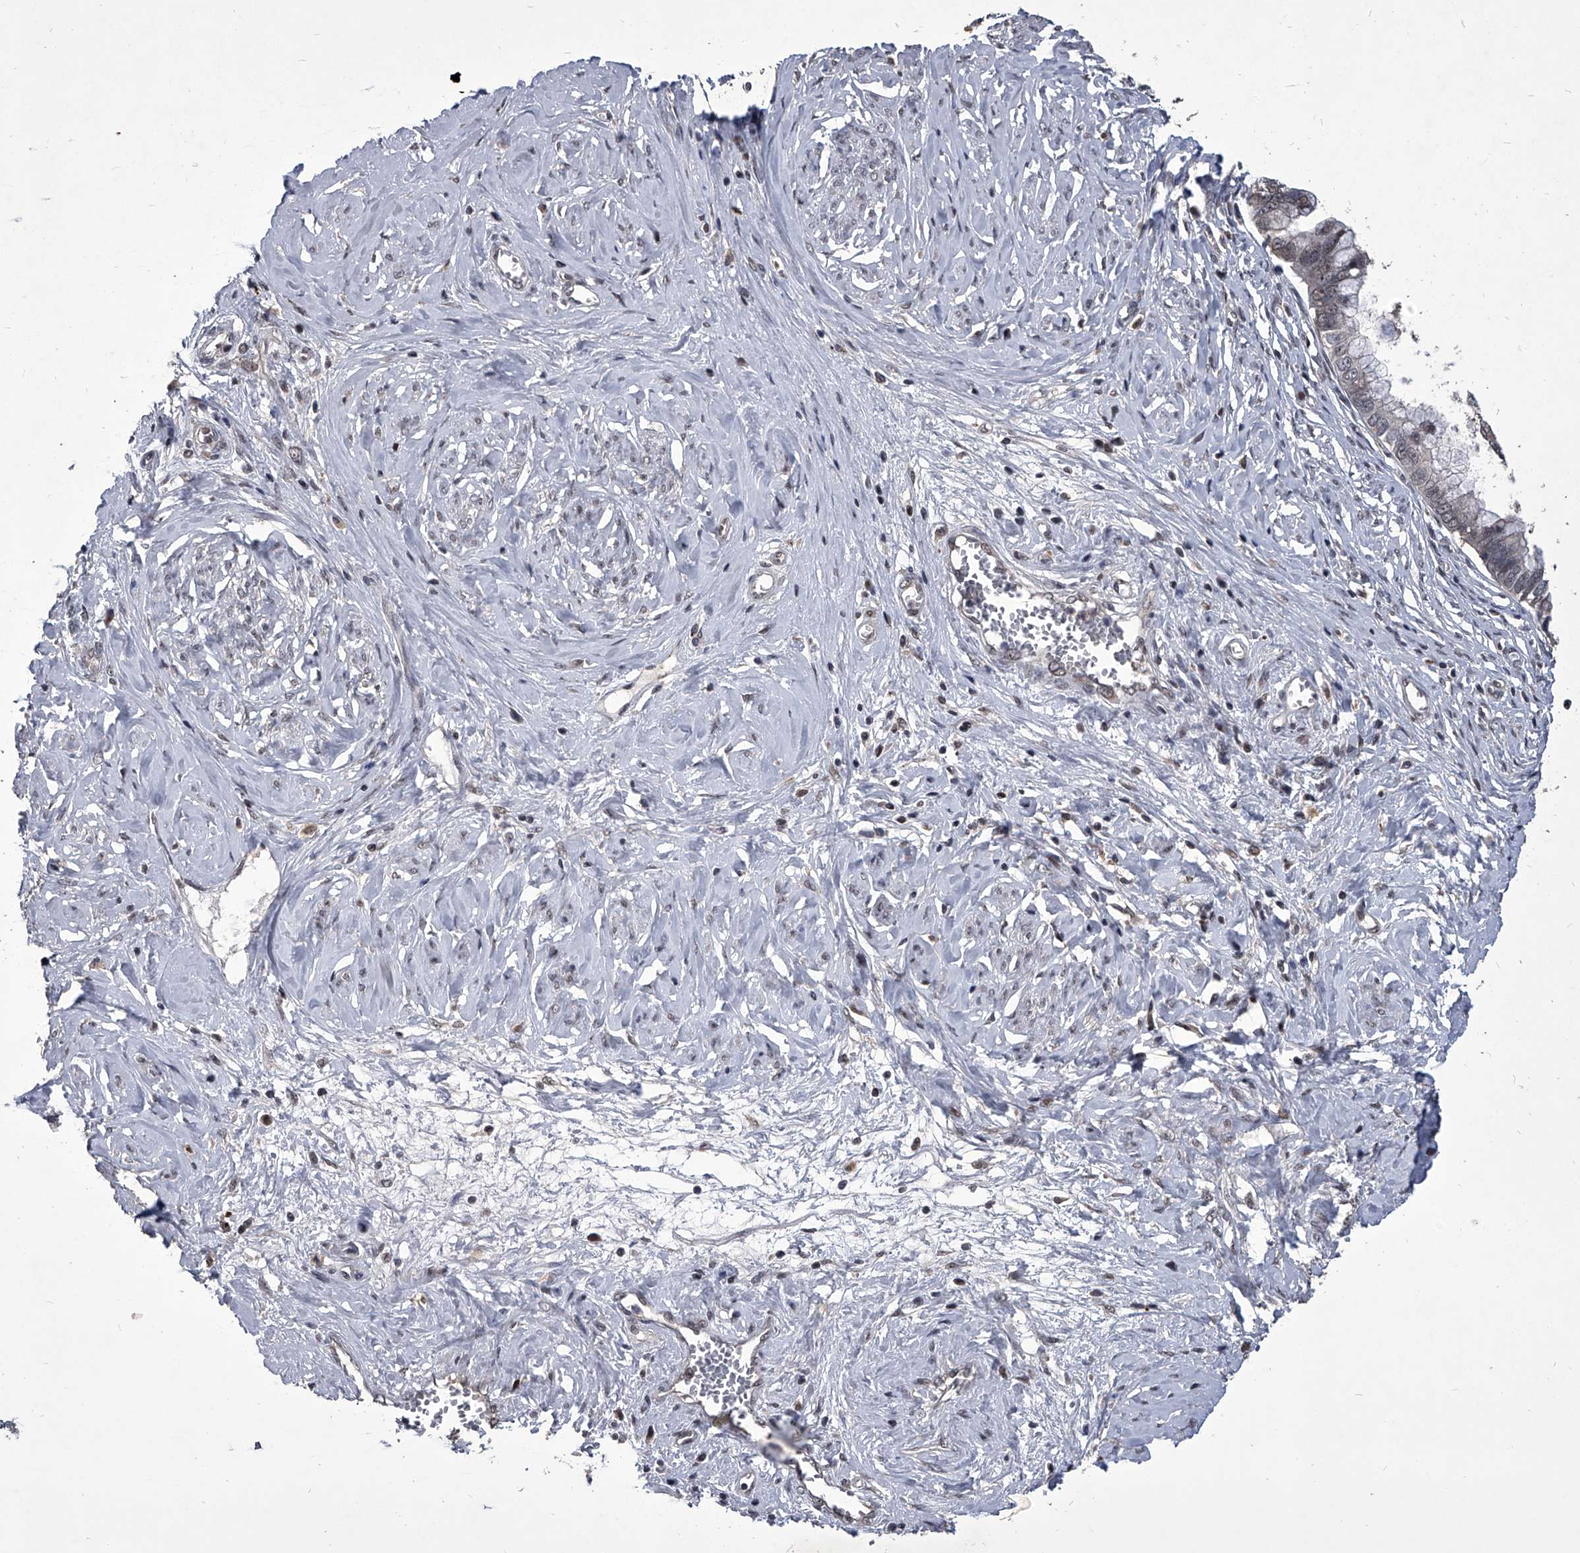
{"staining": {"intensity": "moderate", "quantity": ">75%", "location": "nuclear"}, "tissue": "cervical cancer", "cell_type": "Tumor cells", "image_type": "cancer", "snomed": [{"axis": "morphology", "description": "Adenocarcinoma, NOS"}, {"axis": "topography", "description": "Cervix"}], "caption": "High-magnification brightfield microscopy of cervical cancer (adenocarcinoma) stained with DAB (brown) and counterstained with hematoxylin (blue). tumor cells exhibit moderate nuclear positivity is appreciated in approximately>75% of cells.", "gene": "CMTR1", "patient": {"sex": "female", "age": 44}}